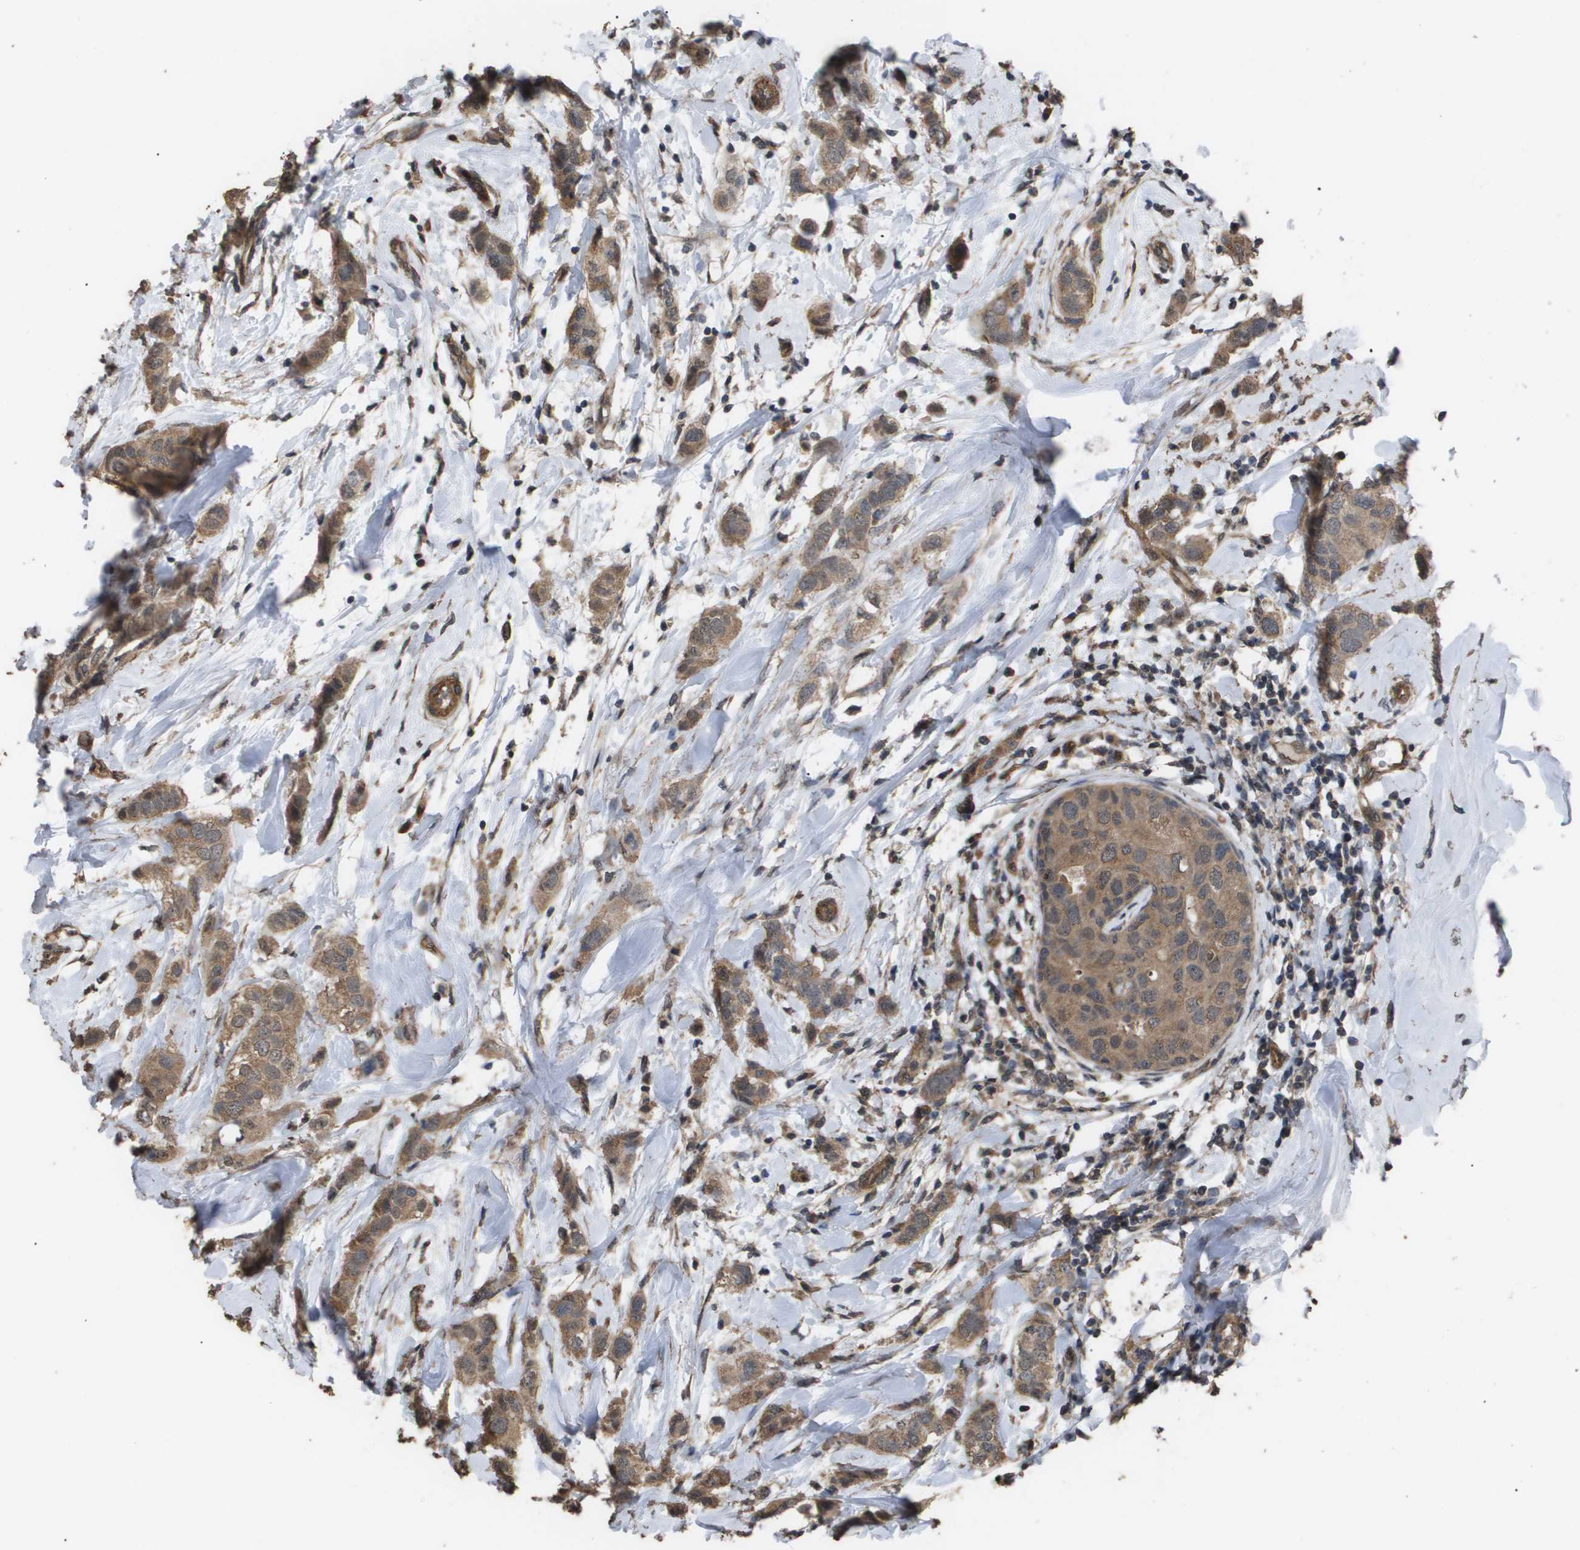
{"staining": {"intensity": "moderate", "quantity": ">75%", "location": "cytoplasmic/membranous"}, "tissue": "breast cancer", "cell_type": "Tumor cells", "image_type": "cancer", "snomed": [{"axis": "morphology", "description": "Duct carcinoma"}, {"axis": "topography", "description": "Breast"}], "caption": "The image exhibits a brown stain indicating the presence of a protein in the cytoplasmic/membranous of tumor cells in infiltrating ductal carcinoma (breast).", "gene": "CUL5", "patient": {"sex": "female", "age": 50}}